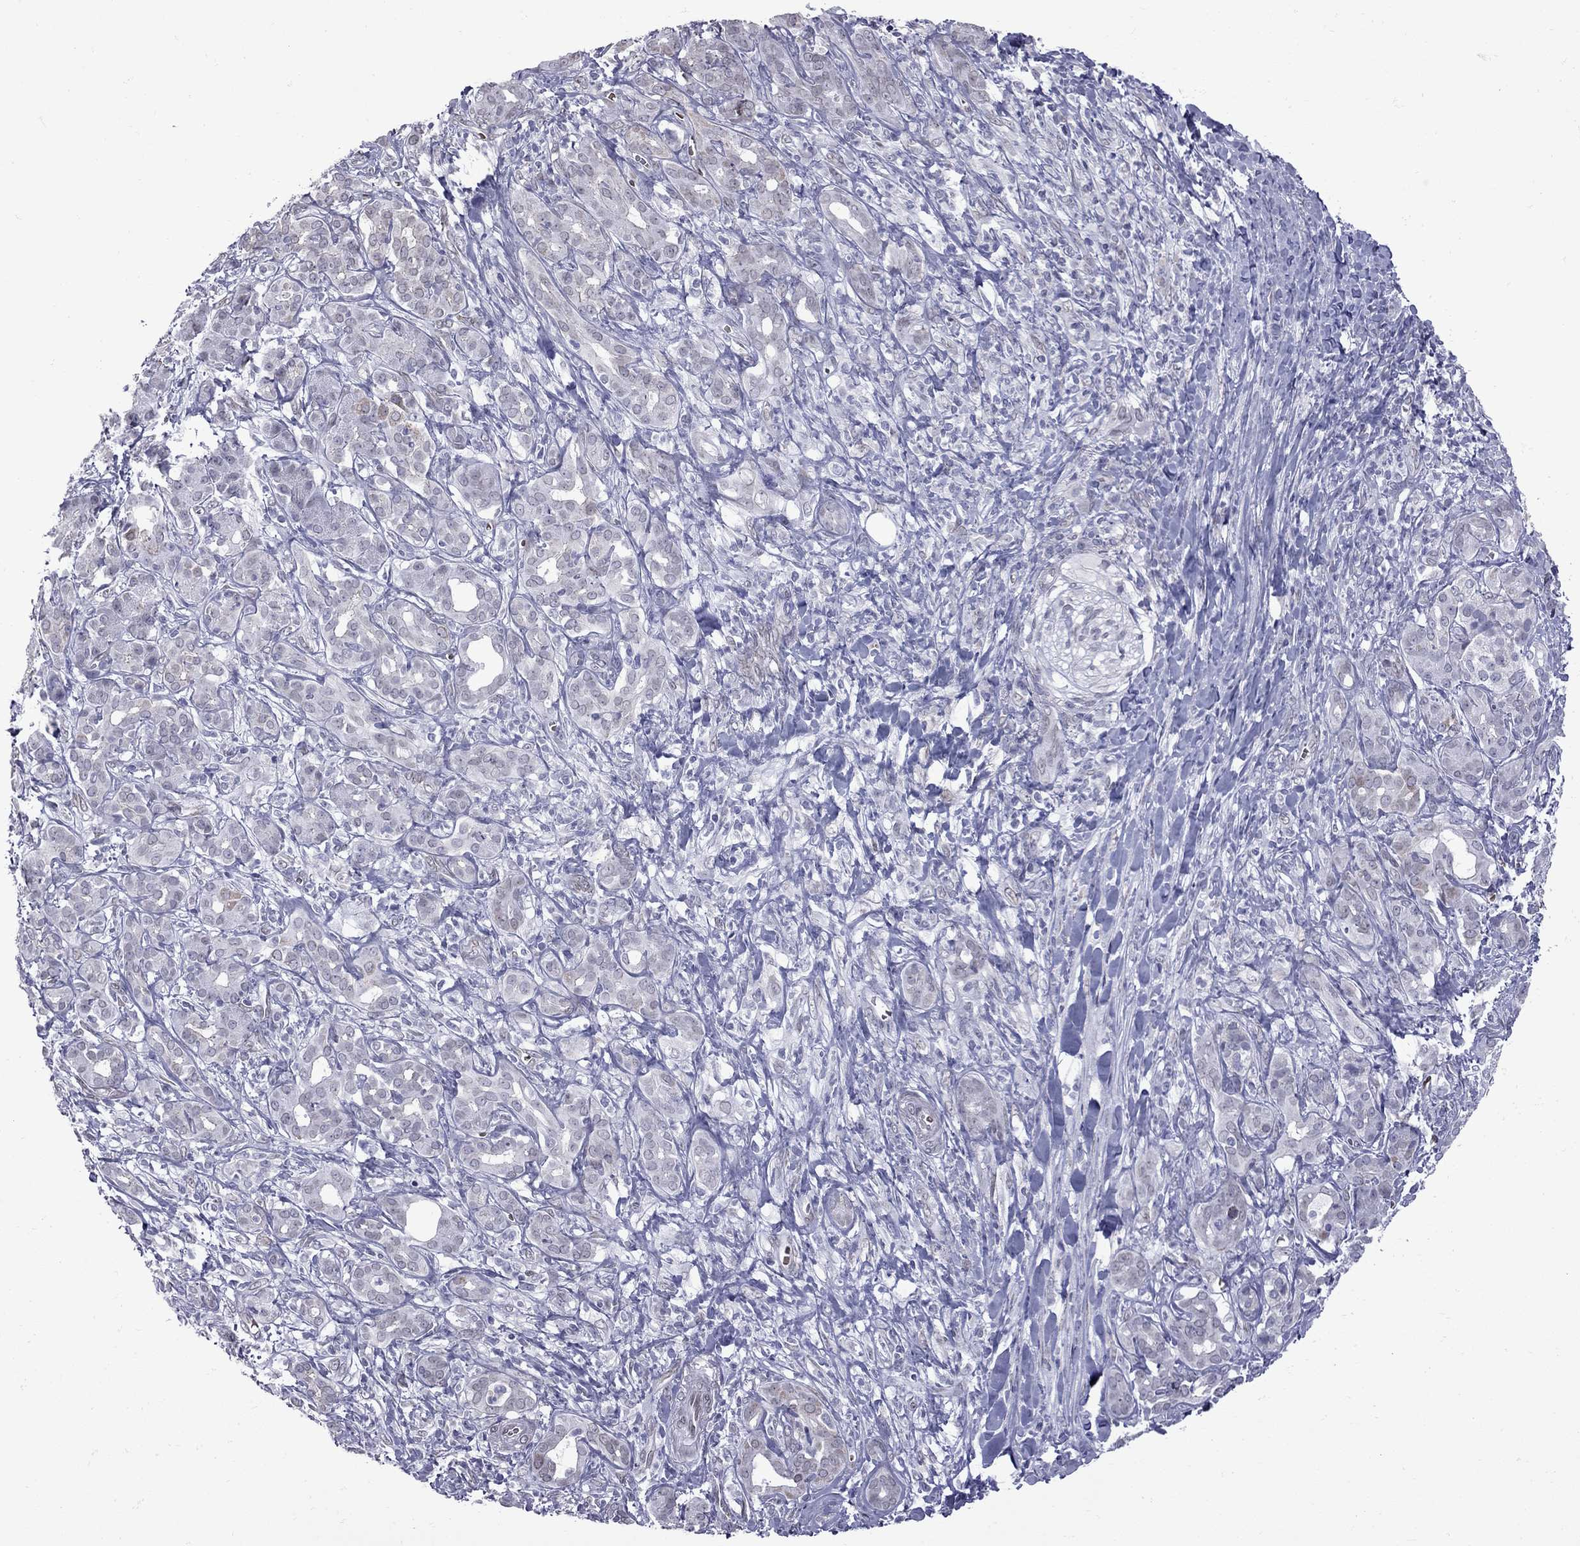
{"staining": {"intensity": "weak", "quantity": "<25%", "location": "cytoplasmic/membranous"}, "tissue": "pancreatic cancer", "cell_type": "Tumor cells", "image_type": "cancer", "snomed": [{"axis": "morphology", "description": "Adenocarcinoma, NOS"}, {"axis": "topography", "description": "Pancreas"}], "caption": "Photomicrograph shows no significant protein staining in tumor cells of pancreatic adenocarcinoma.", "gene": "CLTCL1", "patient": {"sex": "male", "age": 61}}